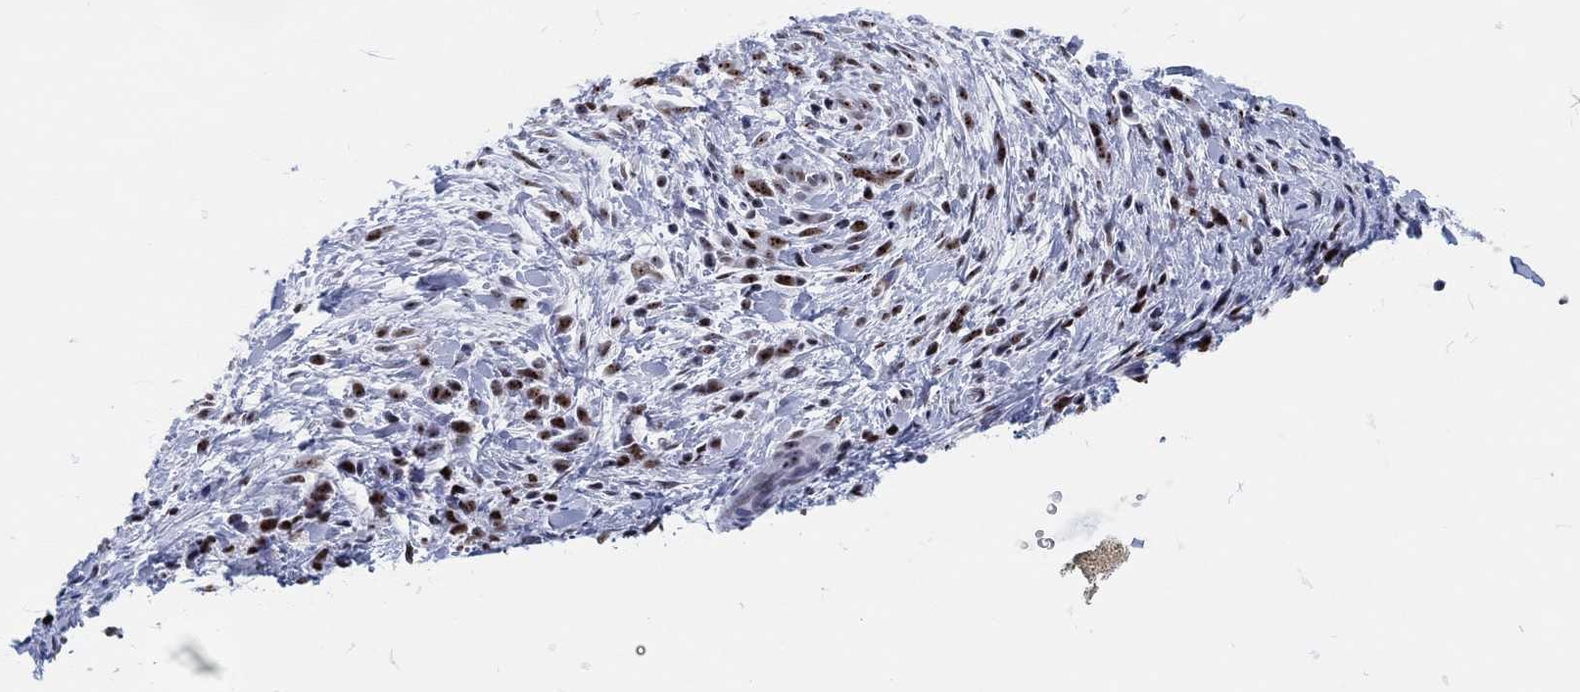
{"staining": {"intensity": "moderate", "quantity": "25%-75%", "location": "nuclear"}, "tissue": "stomach cancer", "cell_type": "Tumor cells", "image_type": "cancer", "snomed": [{"axis": "morphology", "description": "Adenocarcinoma, NOS"}, {"axis": "topography", "description": "Stomach"}], "caption": "Immunohistochemistry photomicrograph of neoplastic tissue: human stomach cancer stained using immunohistochemistry (IHC) displays medium levels of moderate protein expression localized specifically in the nuclear of tumor cells, appearing as a nuclear brown color.", "gene": "MAPK8IP1", "patient": {"sex": "female", "age": 57}}